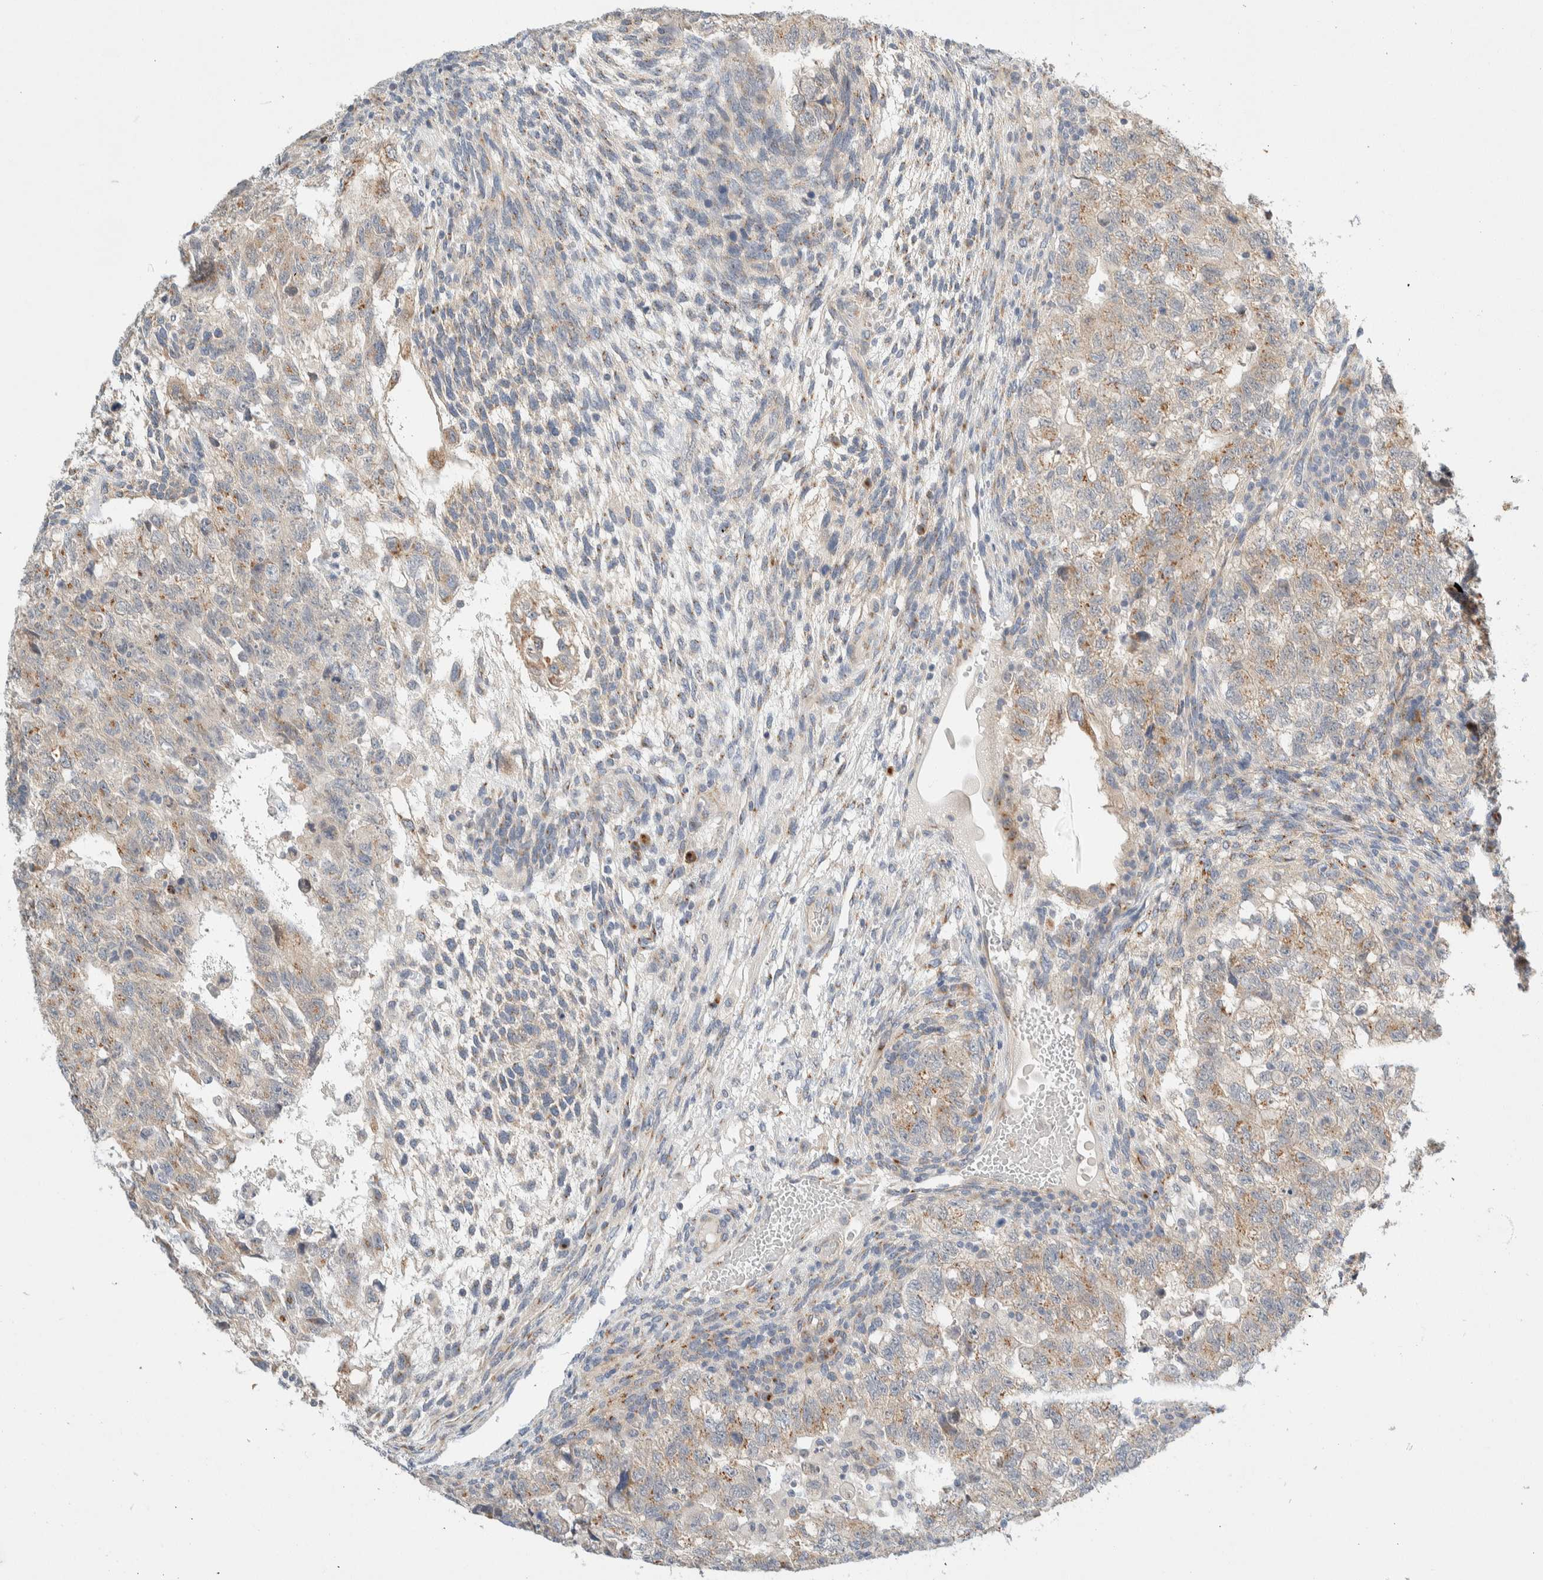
{"staining": {"intensity": "weak", "quantity": ">75%", "location": "cytoplasmic/membranous"}, "tissue": "testis cancer", "cell_type": "Tumor cells", "image_type": "cancer", "snomed": [{"axis": "morphology", "description": "Carcinoma, Embryonal, NOS"}, {"axis": "topography", "description": "Testis"}], "caption": "Protein expression analysis of human testis cancer (embryonal carcinoma) reveals weak cytoplasmic/membranous expression in about >75% of tumor cells. The staining was performed using DAB to visualize the protein expression in brown, while the nuclei were stained in blue with hematoxylin (Magnification: 20x).", "gene": "TMEM184B", "patient": {"sex": "male", "age": 36}}